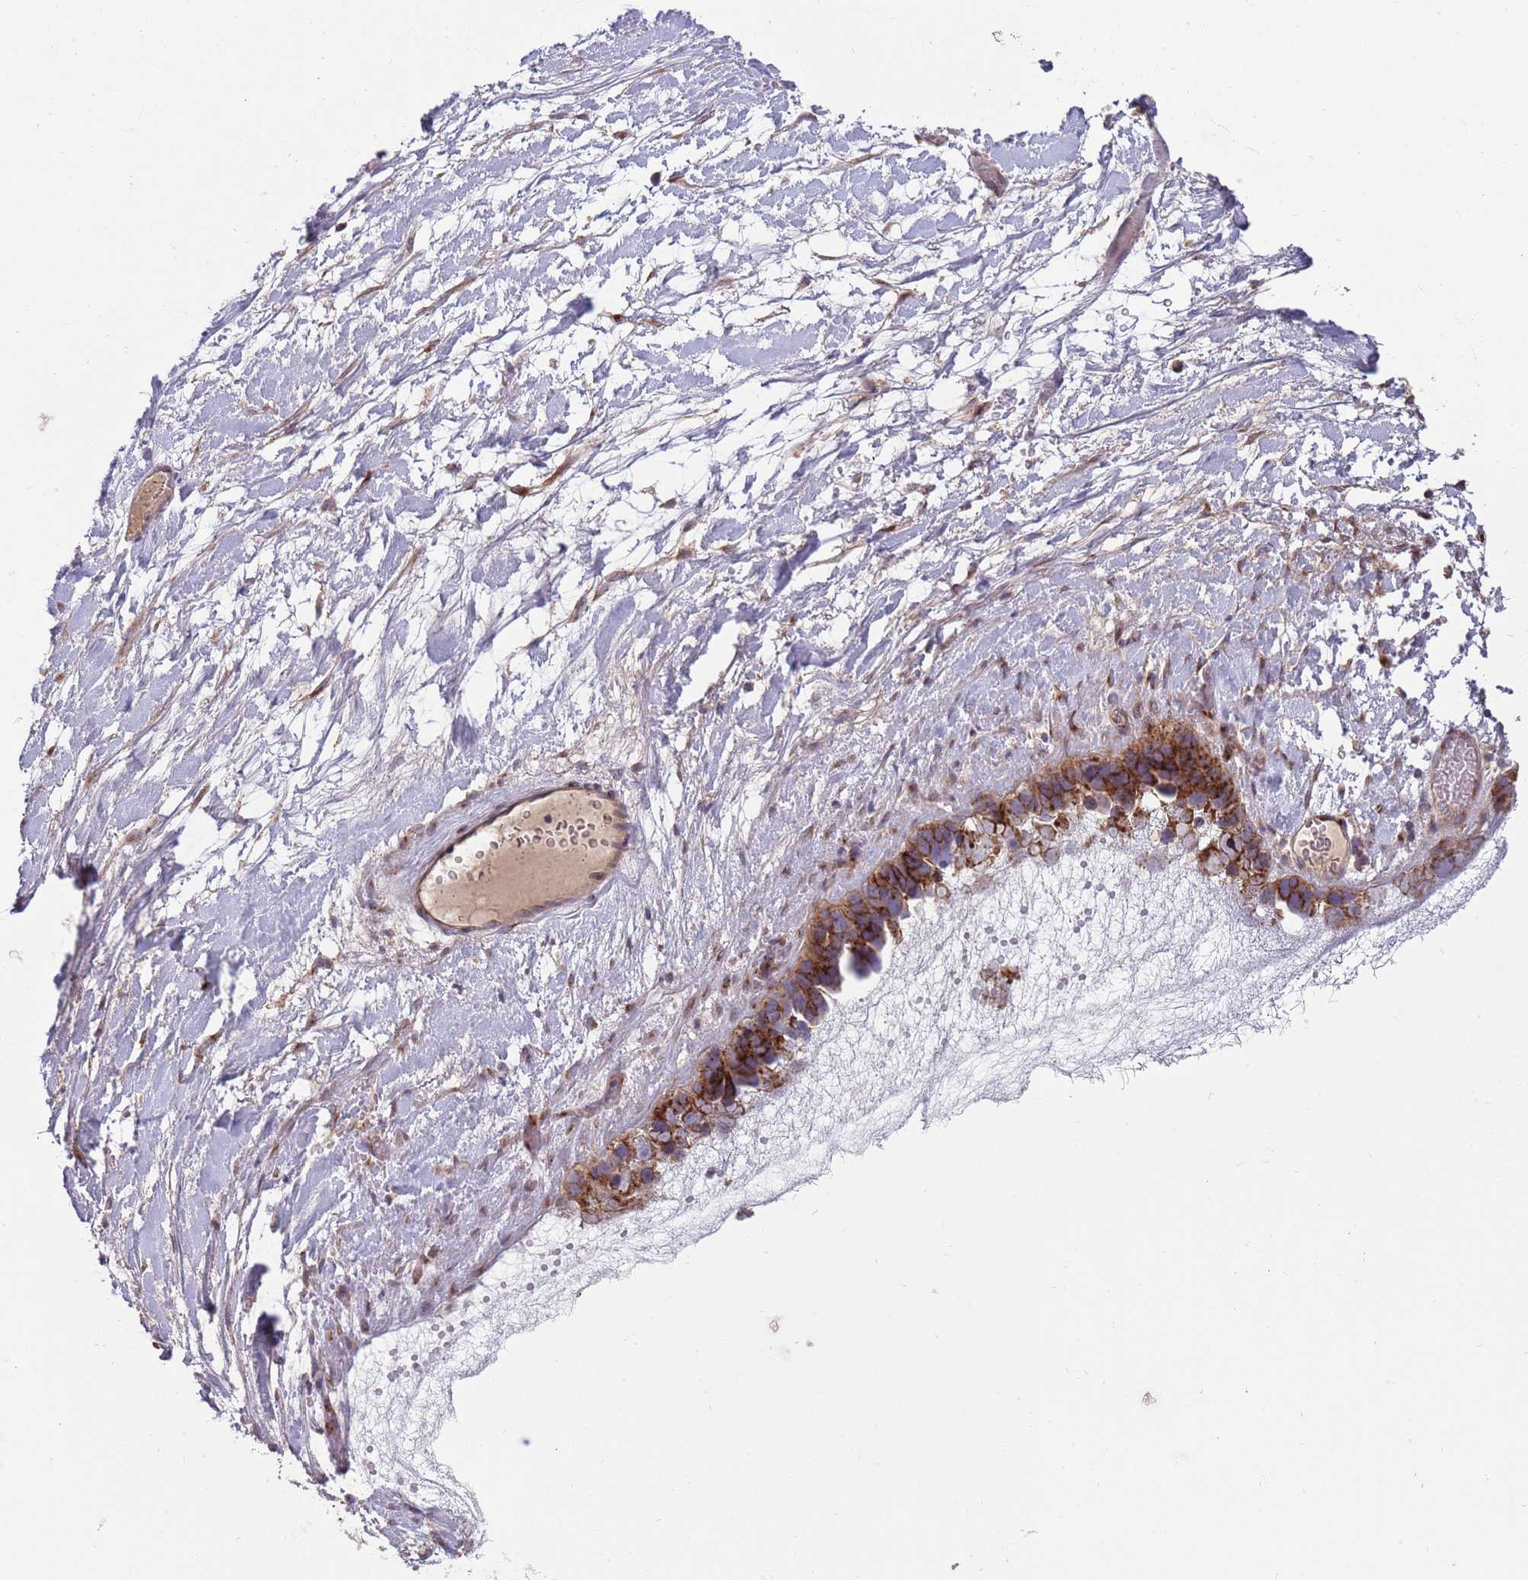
{"staining": {"intensity": "strong", "quantity": ">75%", "location": "cytoplasmic/membranous"}, "tissue": "ovarian cancer", "cell_type": "Tumor cells", "image_type": "cancer", "snomed": [{"axis": "morphology", "description": "Cystadenocarcinoma, serous, NOS"}, {"axis": "topography", "description": "Ovary"}], "caption": "Ovarian cancer (serous cystadenocarcinoma) stained with immunohistochemistry demonstrates strong cytoplasmic/membranous expression in about >75% of tumor cells. (DAB IHC with brightfield microscopy, high magnification).", "gene": "BTBD7", "patient": {"sex": "female", "age": 54}}